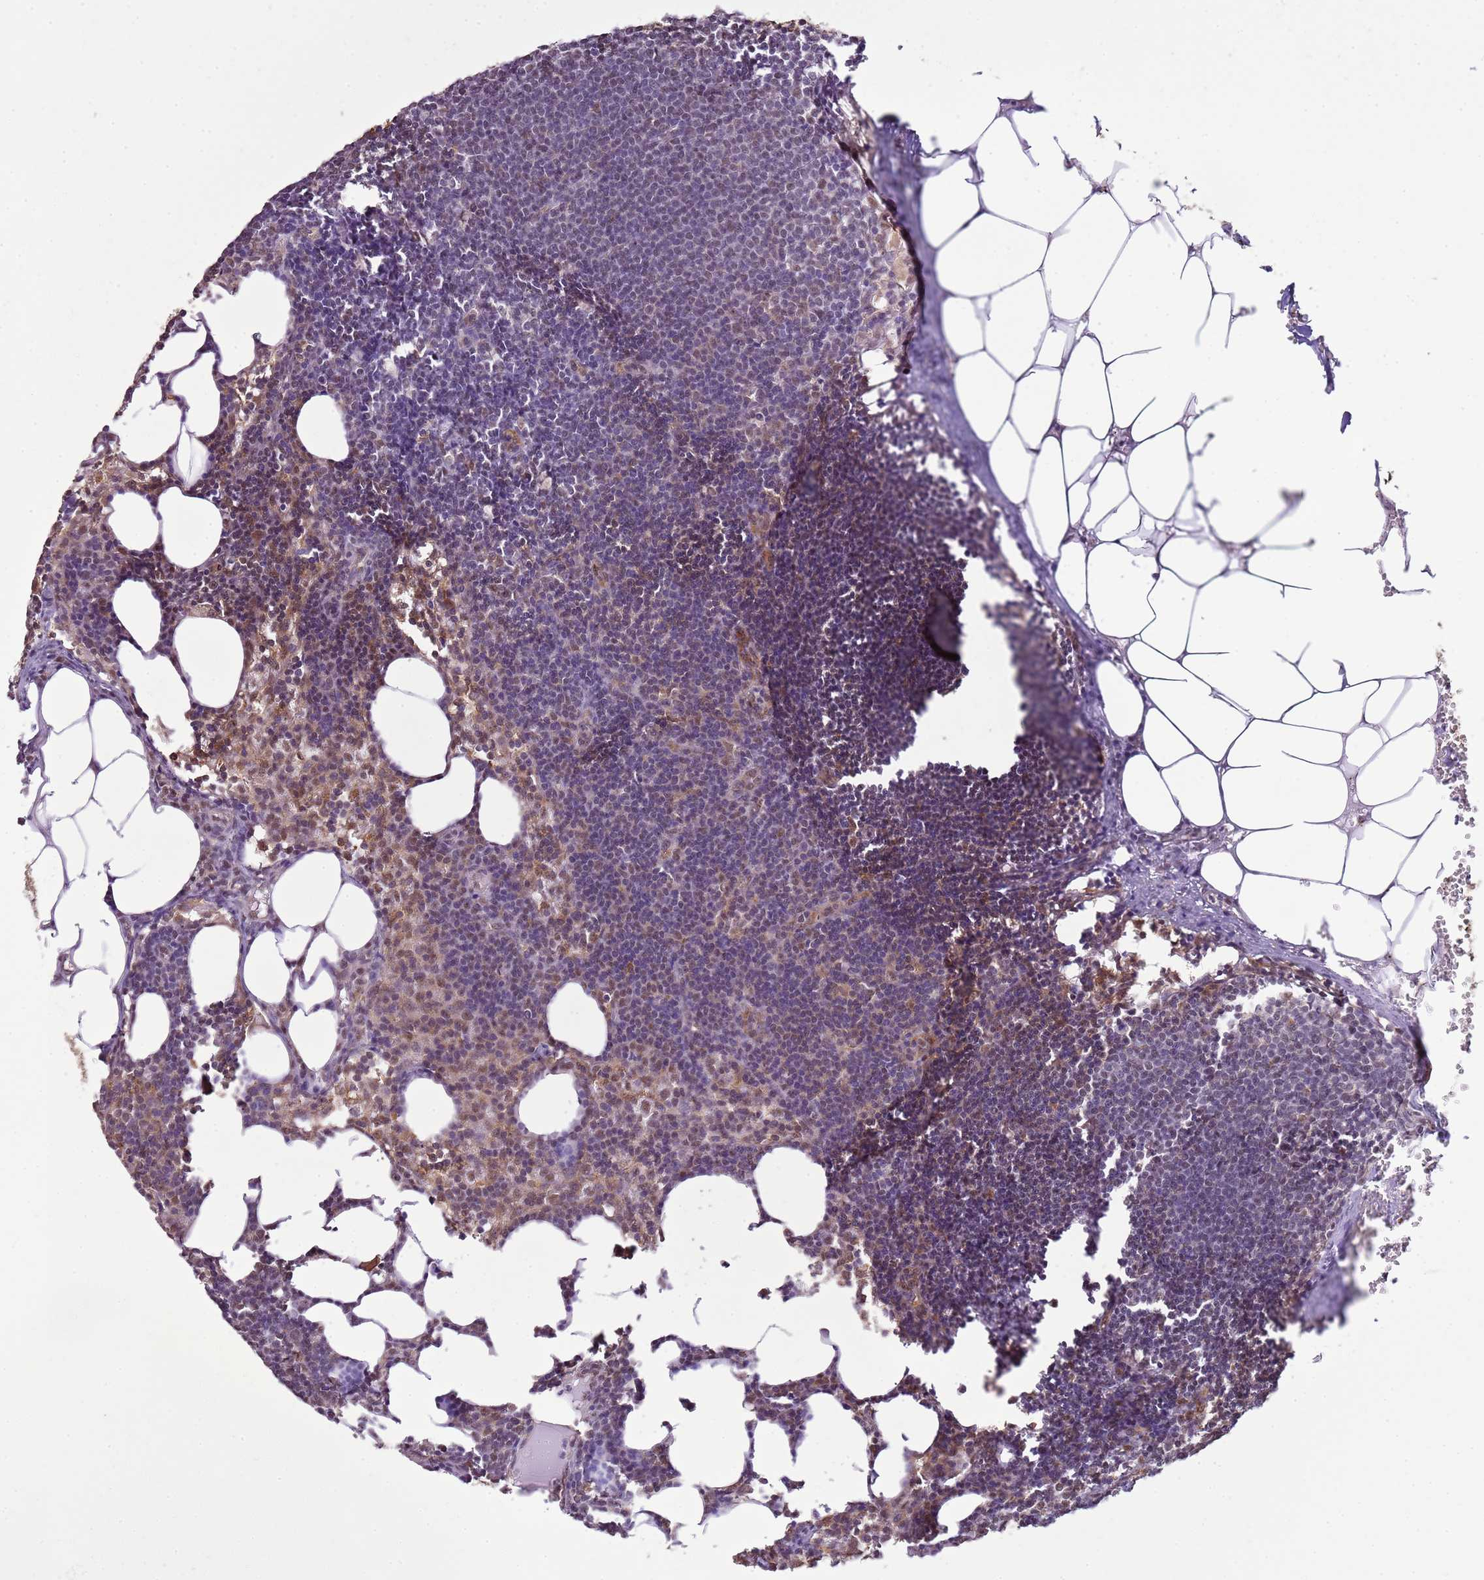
{"staining": {"intensity": "moderate", "quantity": "<25%", "location": "cytoplasmic/membranous"}, "tissue": "lymph node", "cell_type": "Non-germinal center cells", "image_type": "normal", "snomed": [{"axis": "morphology", "description": "Normal tissue, NOS"}, {"axis": "topography", "description": "Lymph node"}], "caption": "Non-germinal center cells demonstrate moderate cytoplasmic/membranous staining in about <25% of cells in unremarkable lymph node. The protein is stained brown, and the nuclei are stained in blue (DAB IHC with brightfield microscopy, high magnification).", "gene": "GABRE", "patient": {"sex": "female", "age": 30}}